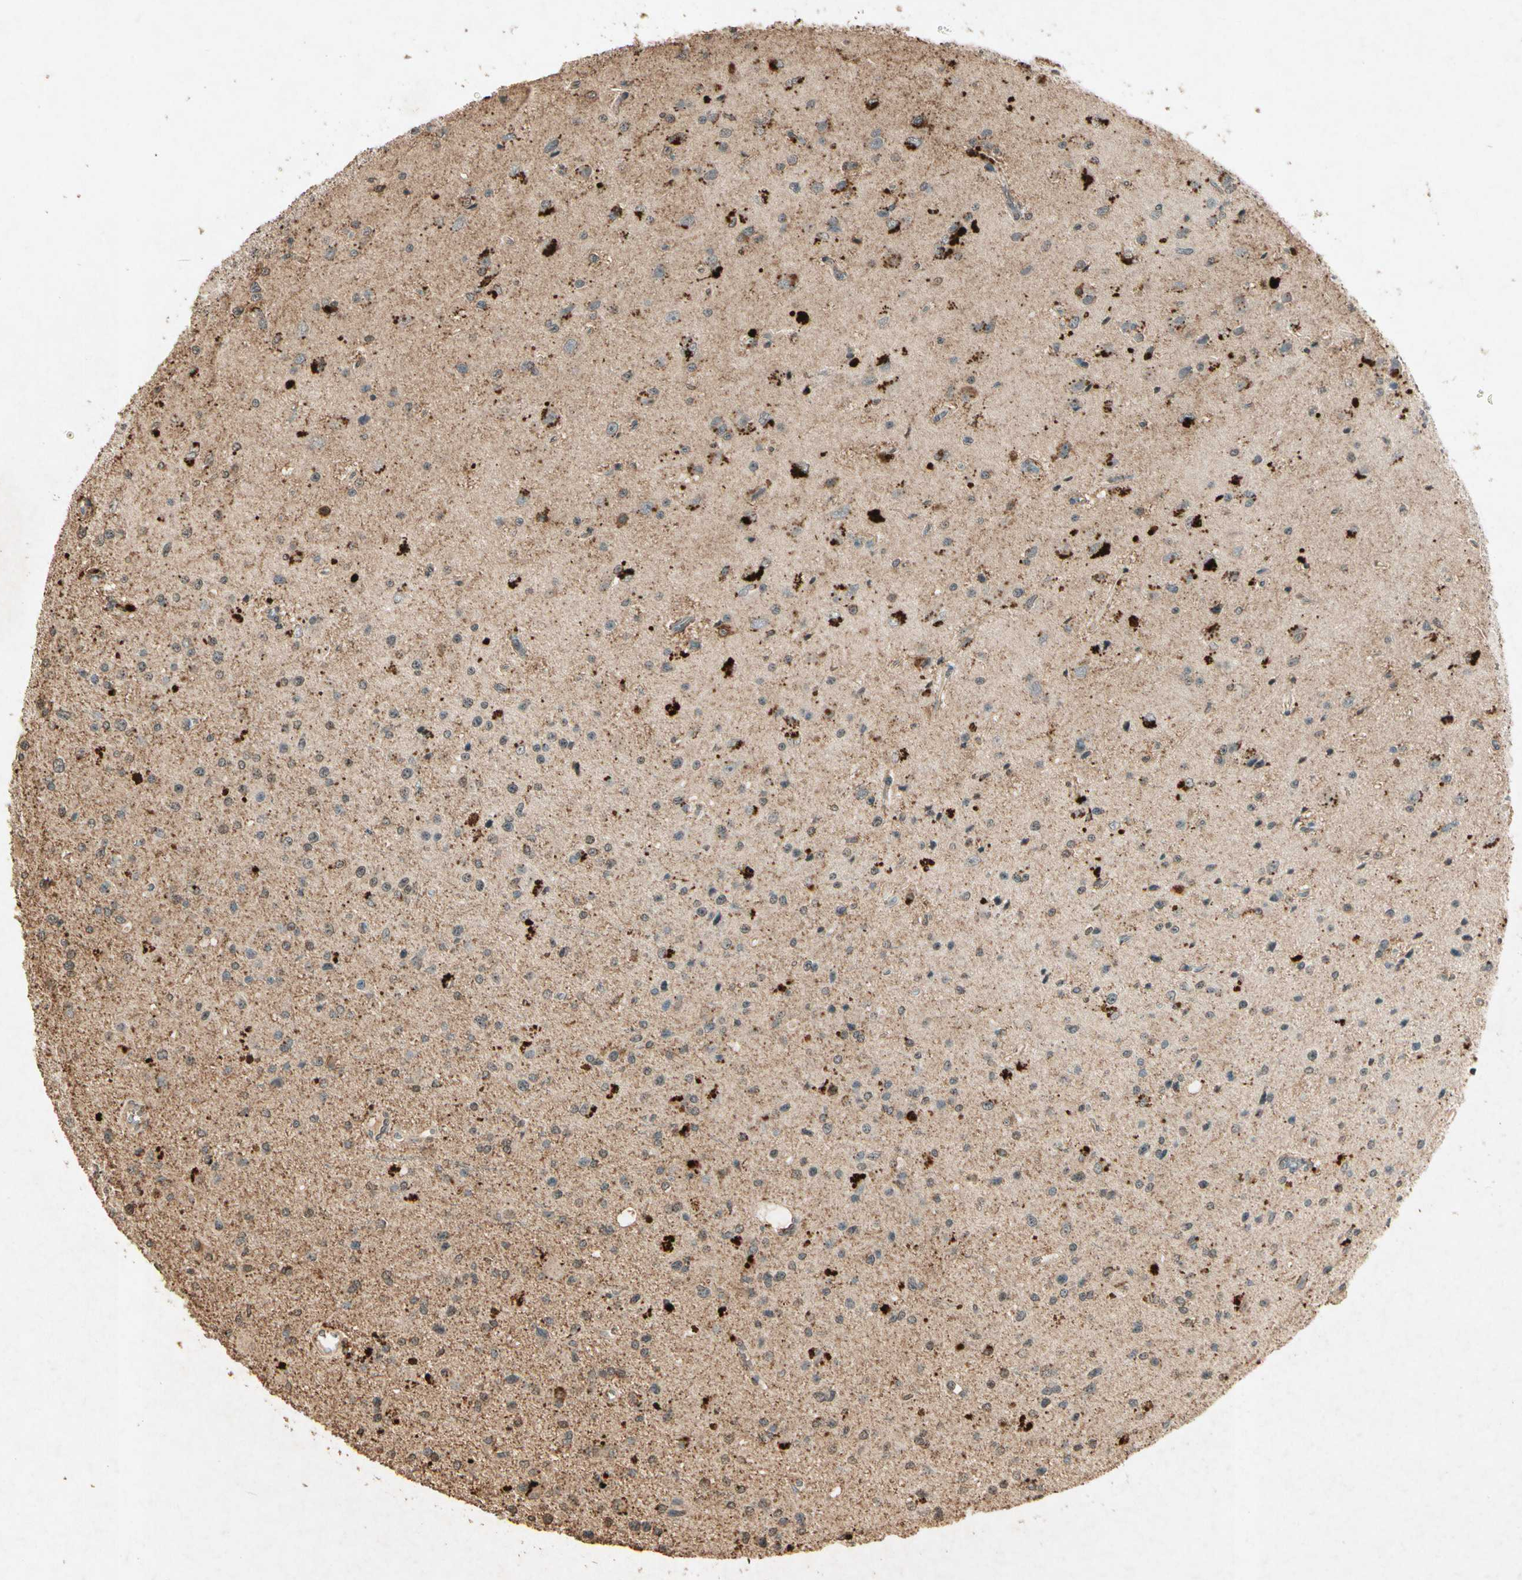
{"staining": {"intensity": "moderate", "quantity": ">75%", "location": "cytoplasmic/membranous"}, "tissue": "glioma", "cell_type": "Tumor cells", "image_type": "cancer", "snomed": [{"axis": "morphology", "description": "Glioma, malignant, Low grade"}, {"axis": "topography", "description": "Brain"}], "caption": "Protein expression analysis of low-grade glioma (malignant) reveals moderate cytoplasmic/membranous expression in approximately >75% of tumor cells.", "gene": "GC", "patient": {"sex": "male", "age": 58}}